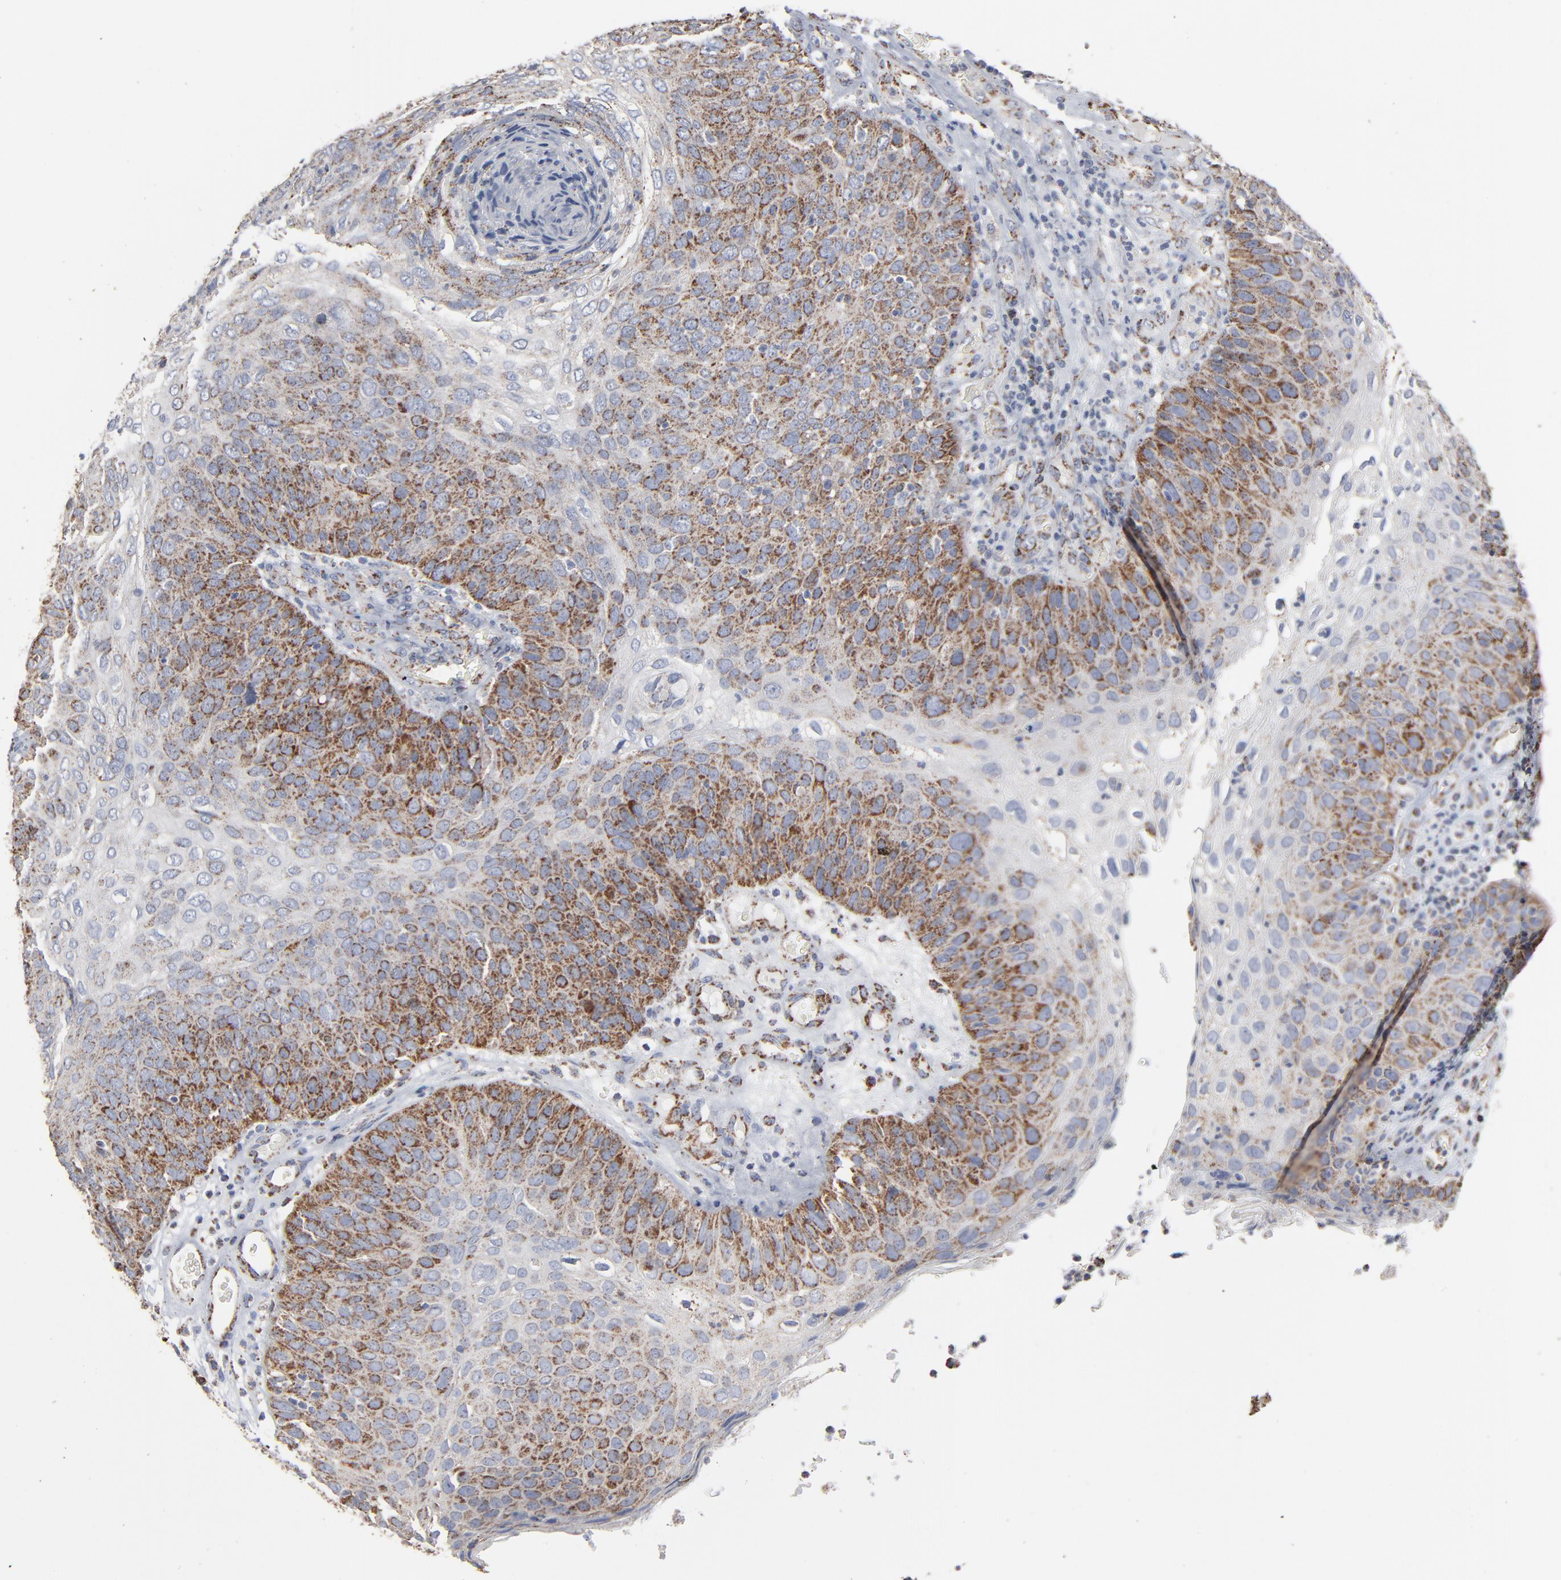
{"staining": {"intensity": "strong", "quantity": "25%-75%", "location": "cytoplasmic/membranous"}, "tissue": "skin cancer", "cell_type": "Tumor cells", "image_type": "cancer", "snomed": [{"axis": "morphology", "description": "Squamous cell carcinoma, NOS"}, {"axis": "topography", "description": "Skin"}], "caption": "Human squamous cell carcinoma (skin) stained with a brown dye displays strong cytoplasmic/membranous positive staining in approximately 25%-75% of tumor cells.", "gene": "UQCRC1", "patient": {"sex": "male", "age": 87}}